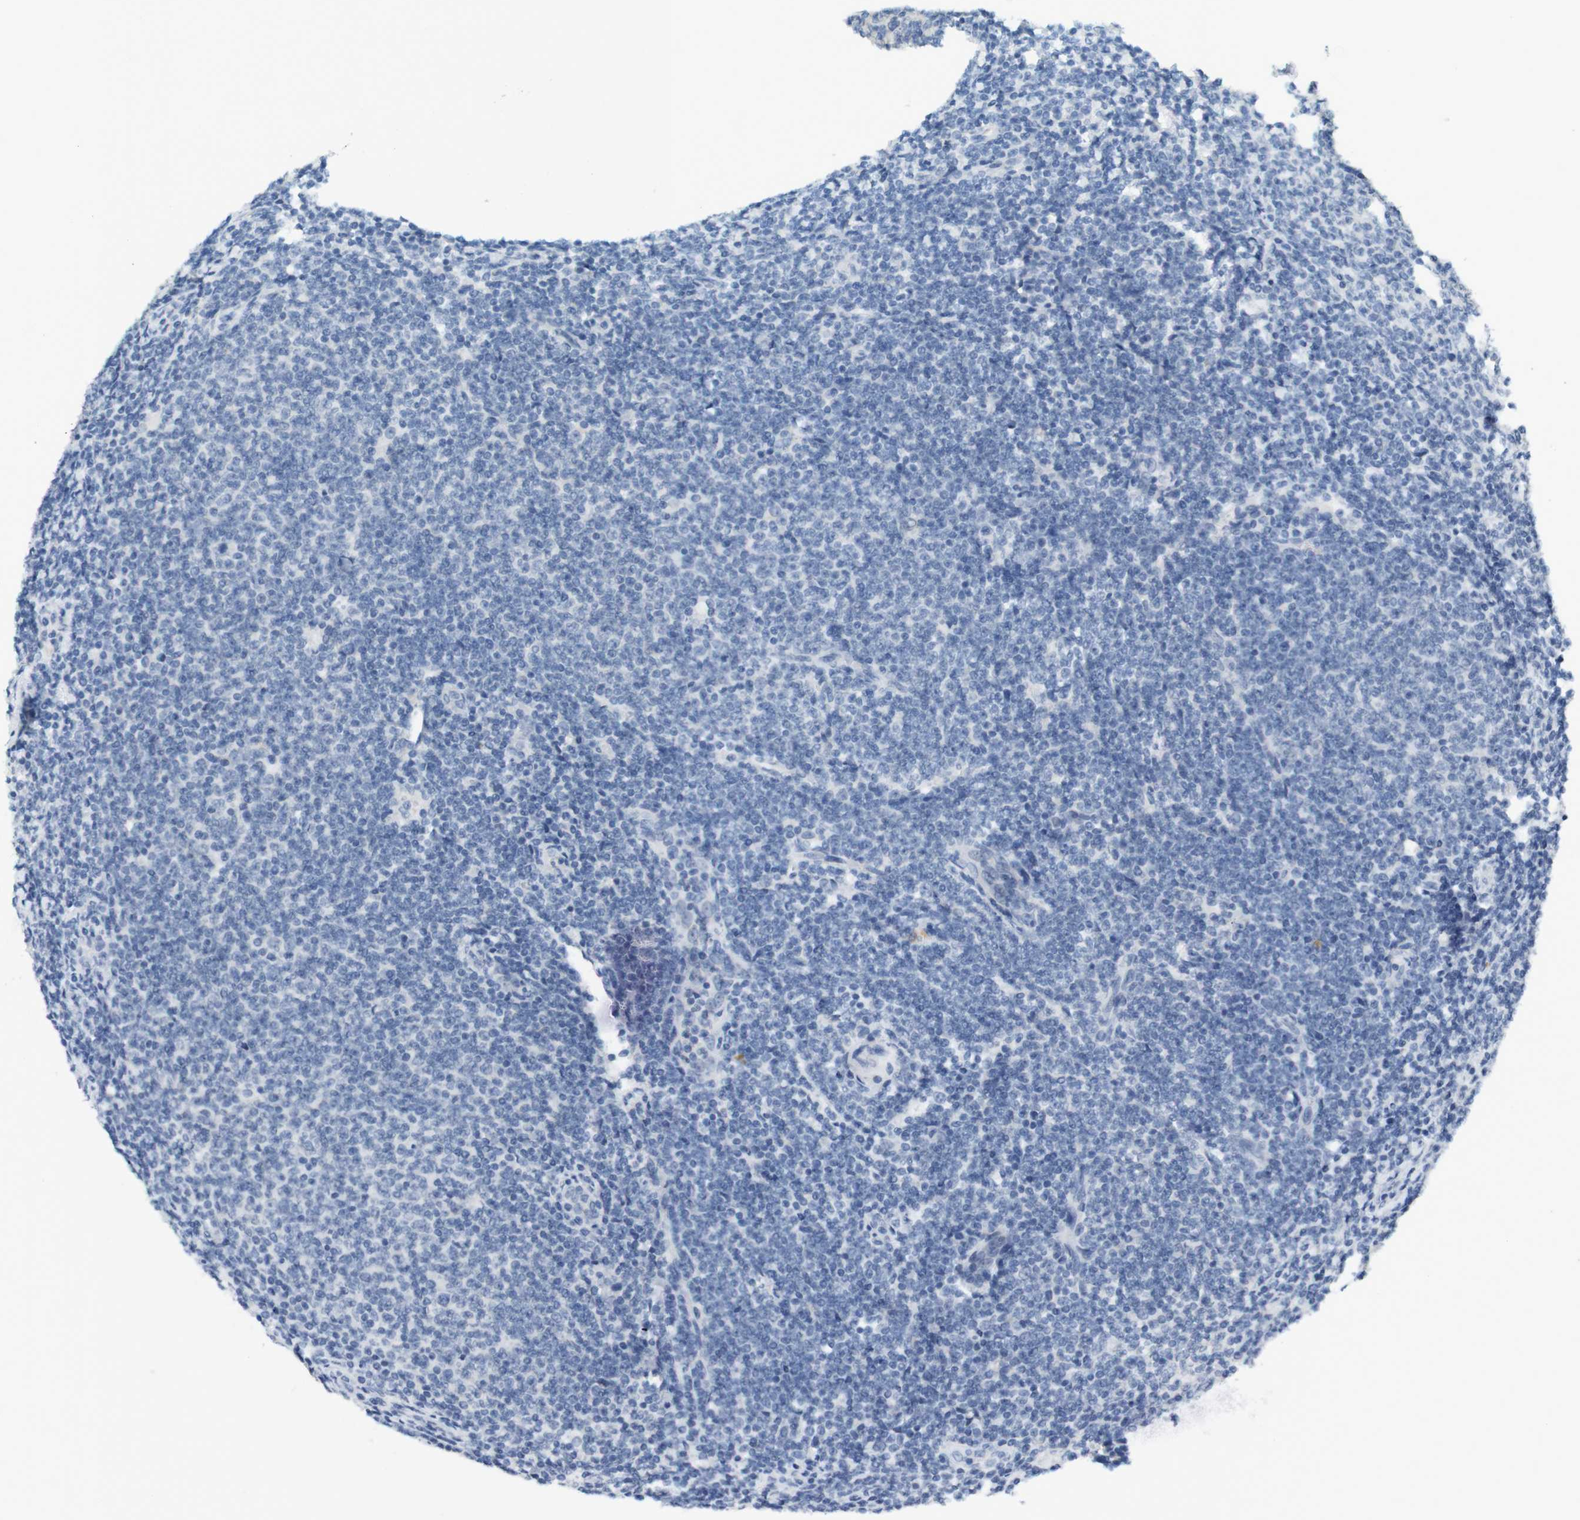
{"staining": {"intensity": "negative", "quantity": "none", "location": "none"}, "tissue": "lymphoma", "cell_type": "Tumor cells", "image_type": "cancer", "snomed": [{"axis": "morphology", "description": "Malignant lymphoma, non-Hodgkin's type, Low grade"}, {"axis": "topography", "description": "Lymph node"}], "caption": "This is a micrograph of immunohistochemistry staining of malignant lymphoma, non-Hodgkin's type (low-grade), which shows no staining in tumor cells. Nuclei are stained in blue.", "gene": "LRRK2", "patient": {"sex": "male", "age": 66}}